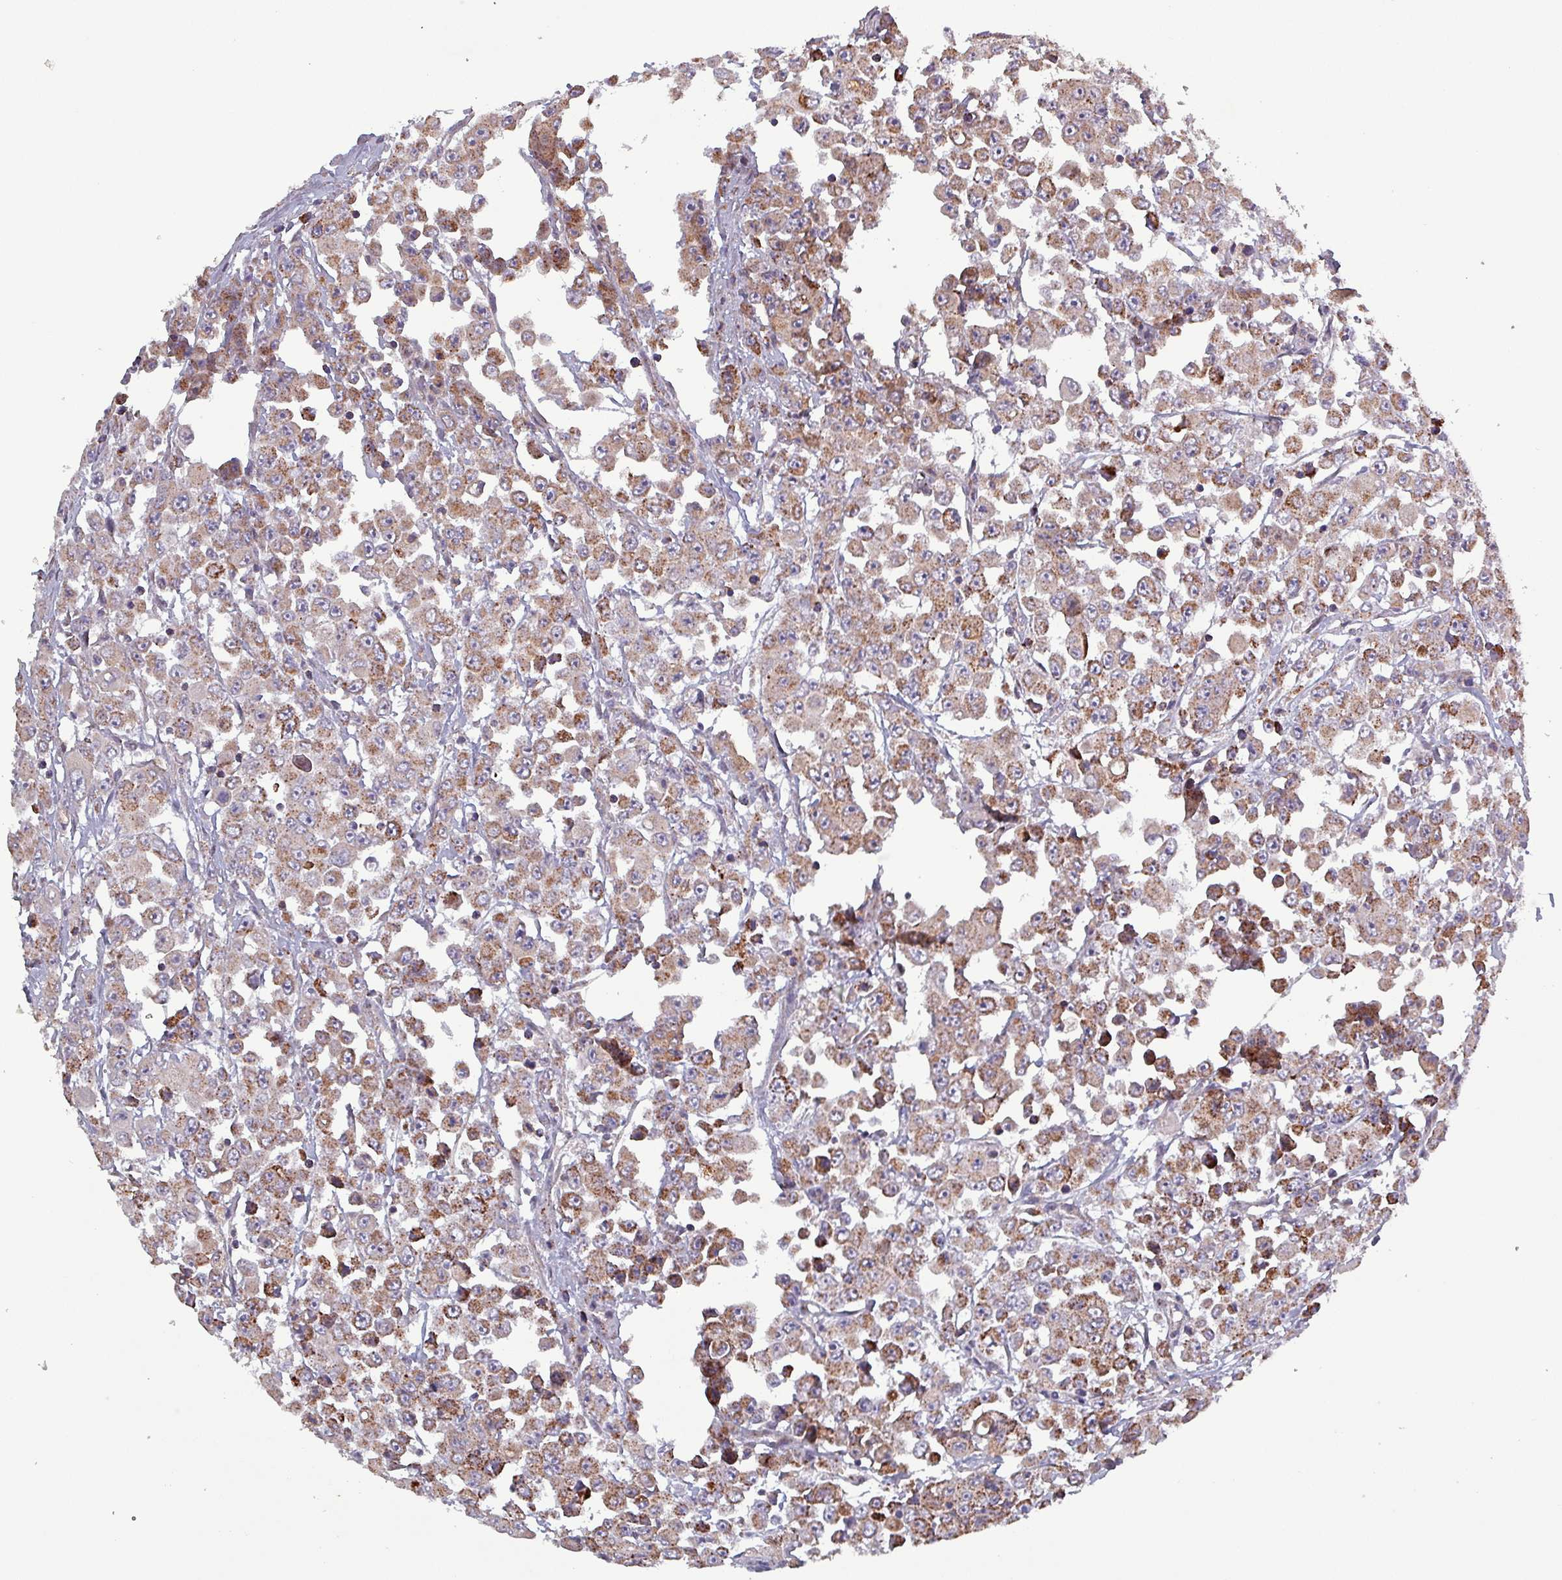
{"staining": {"intensity": "moderate", "quantity": ">75%", "location": "cytoplasmic/membranous"}, "tissue": "colorectal cancer", "cell_type": "Tumor cells", "image_type": "cancer", "snomed": [{"axis": "morphology", "description": "Adenocarcinoma, NOS"}, {"axis": "topography", "description": "Colon"}], "caption": "Moderate cytoplasmic/membranous staining is identified in approximately >75% of tumor cells in colorectal adenocarcinoma.", "gene": "ZNF322", "patient": {"sex": "male", "age": 51}}